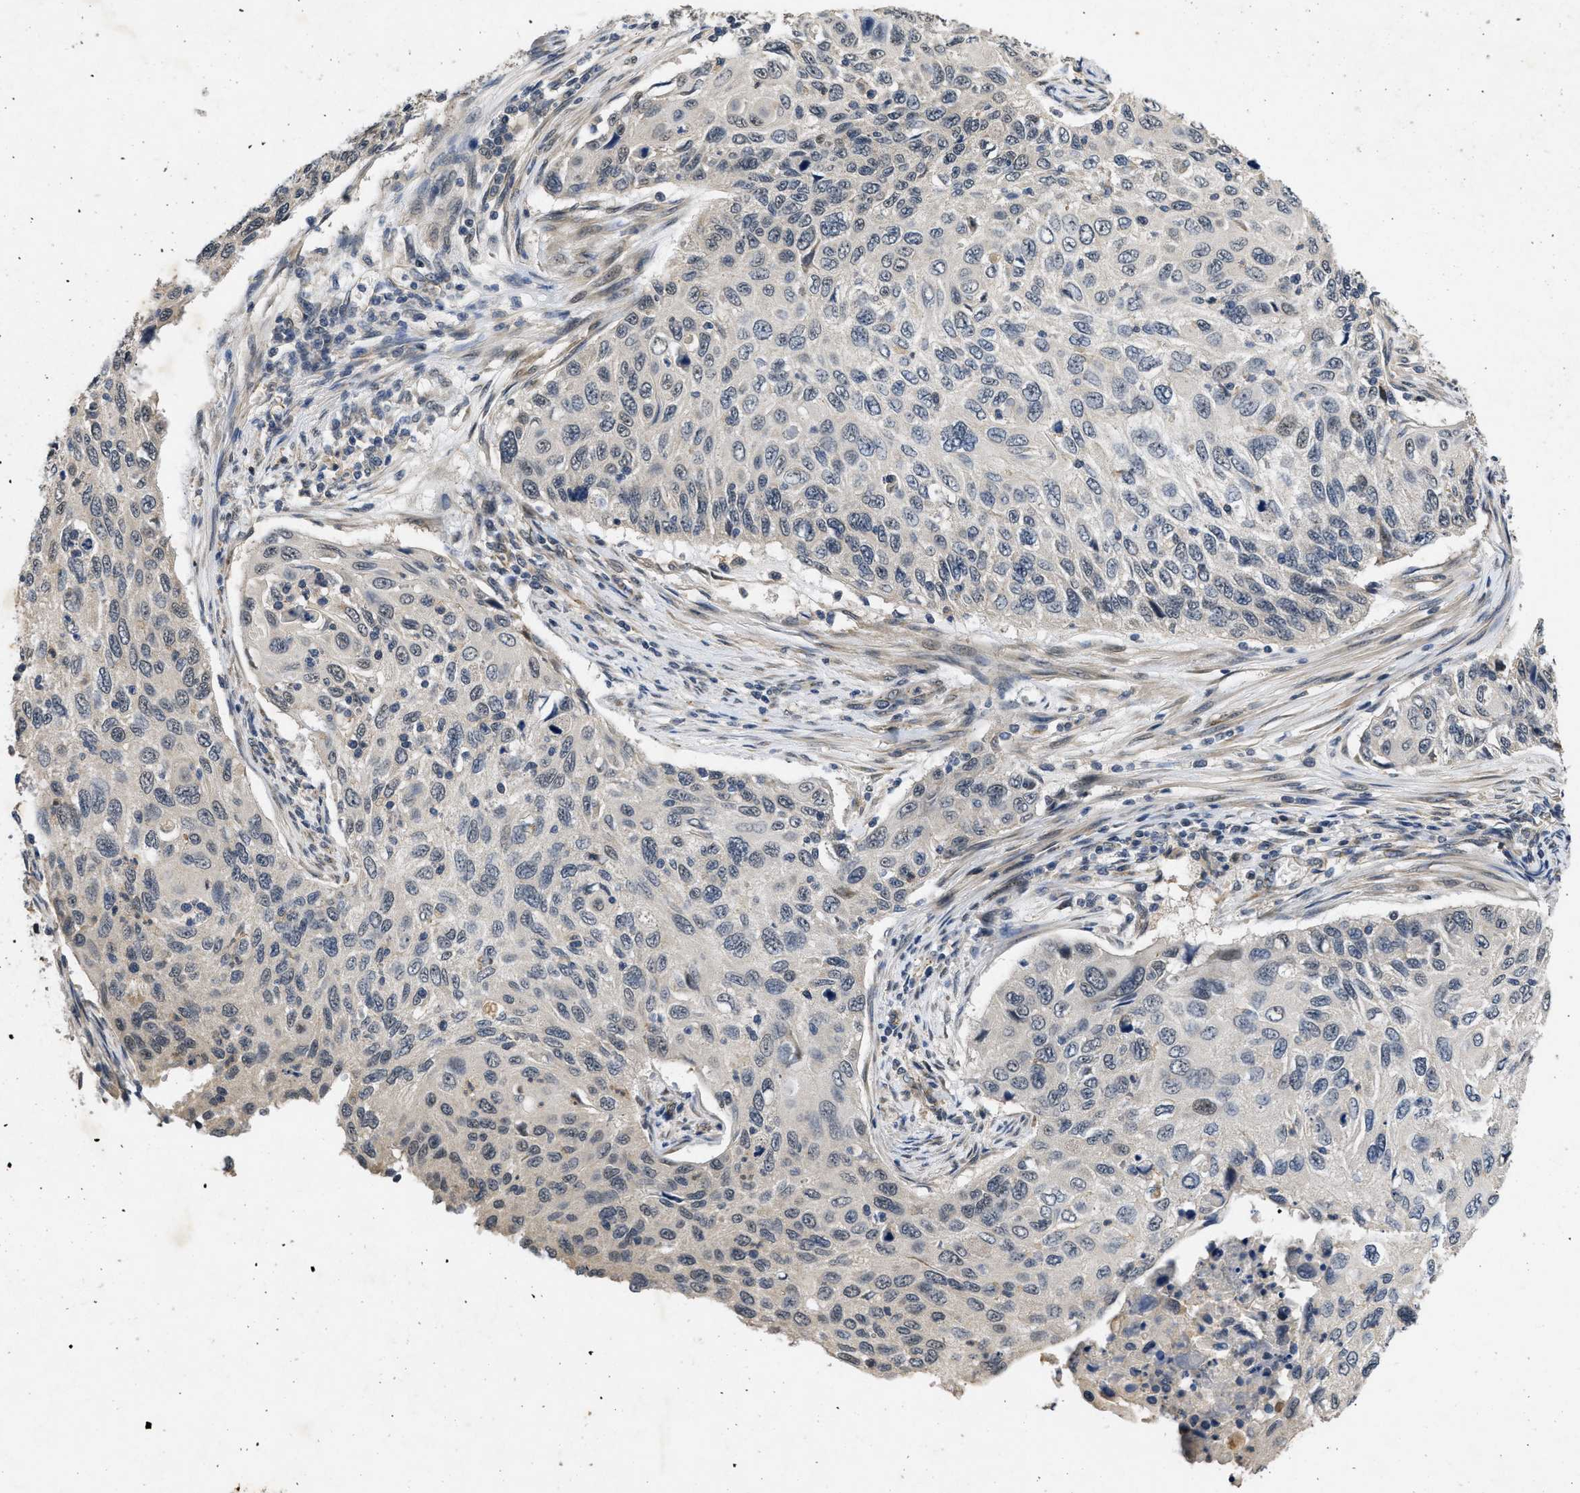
{"staining": {"intensity": "negative", "quantity": "none", "location": "none"}, "tissue": "cervical cancer", "cell_type": "Tumor cells", "image_type": "cancer", "snomed": [{"axis": "morphology", "description": "Squamous cell carcinoma, NOS"}, {"axis": "topography", "description": "Cervix"}], "caption": "The image shows no significant staining in tumor cells of cervical squamous cell carcinoma. (DAB (3,3'-diaminobenzidine) IHC visualized using brightfield microscopy, high magnification).", "gene": "PAPOLG", "patient": {"sex": "female", "age": 70}}